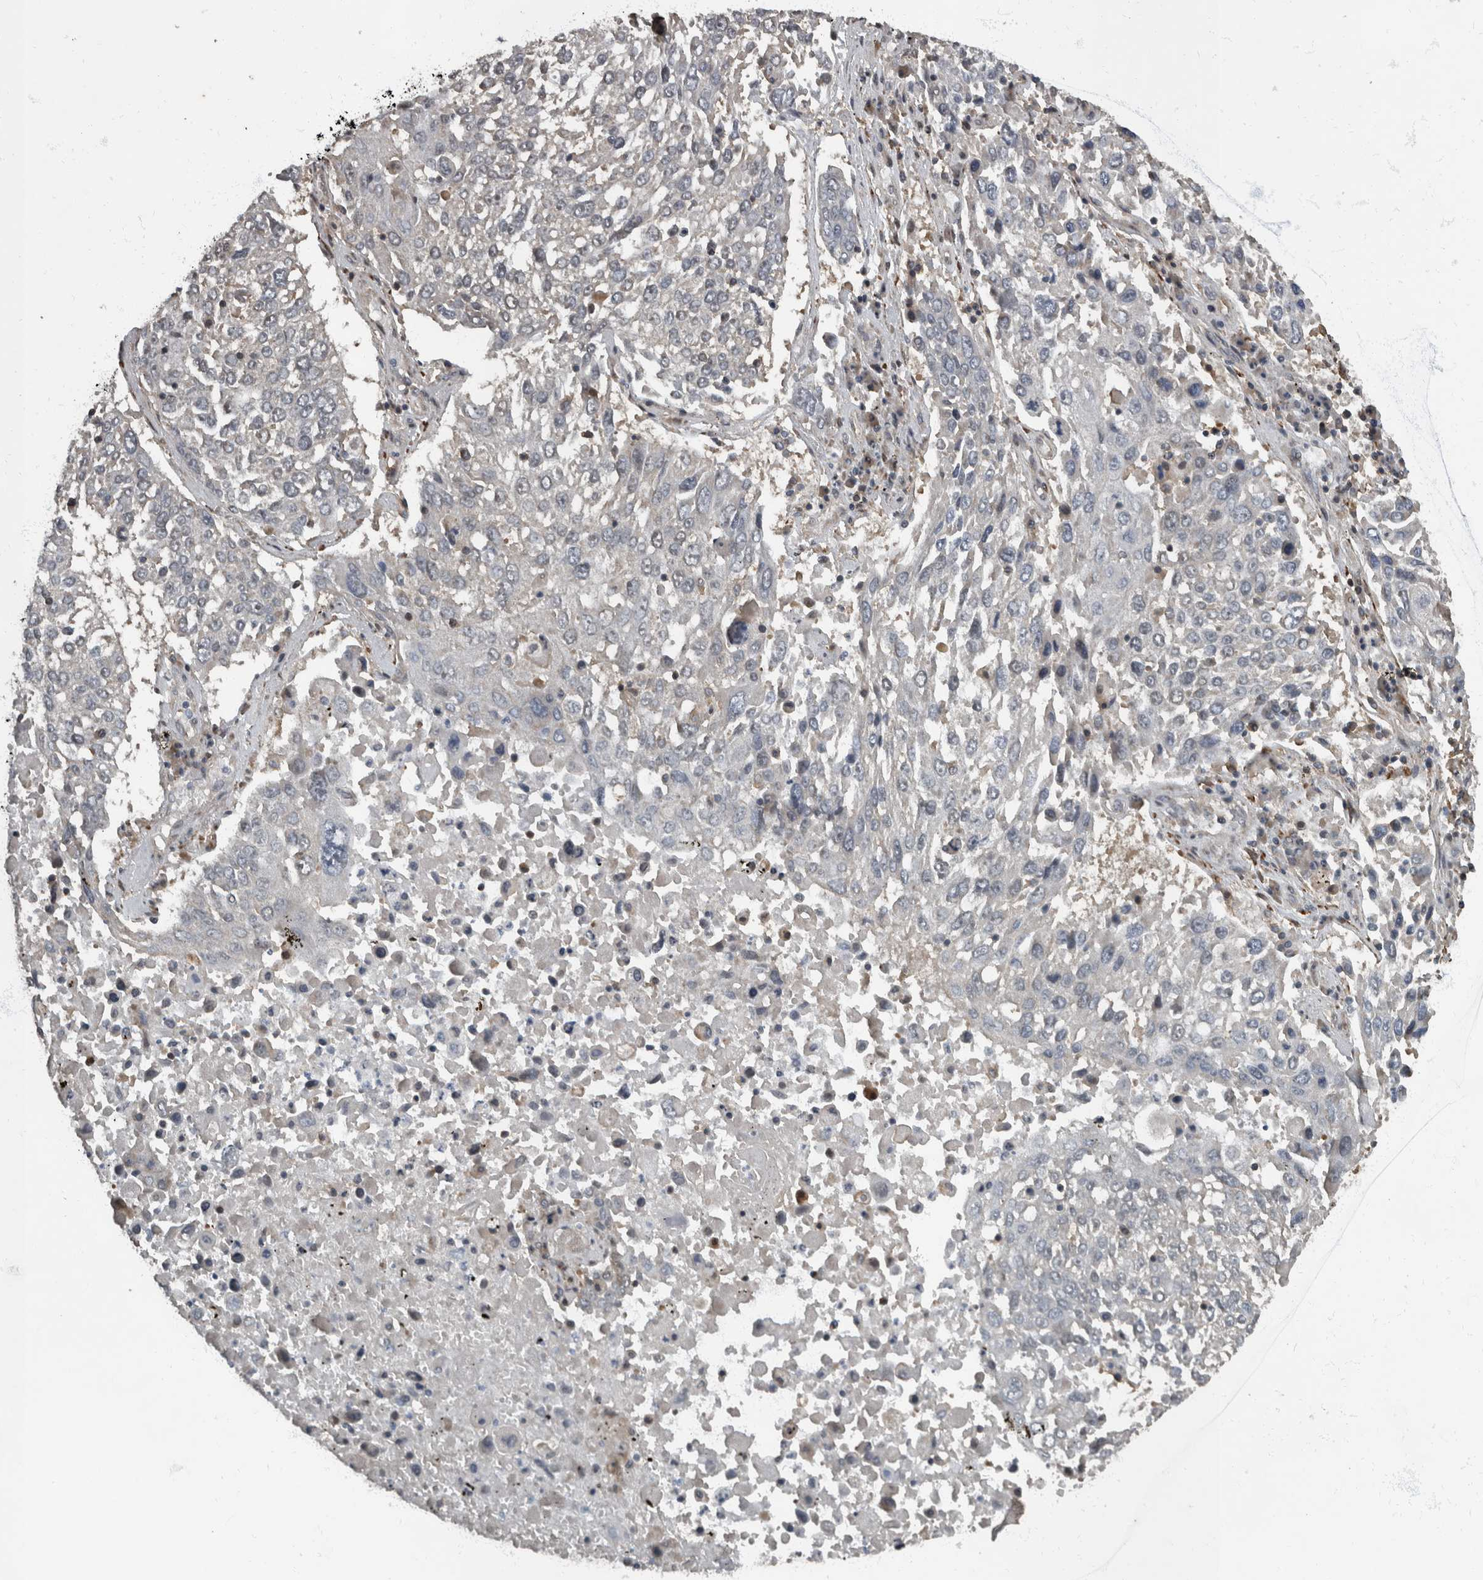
{"staining": {"intensity": "negative", "quantity": "none", "location": "none"}, "tissue": "lung cancer", "cell_type": "Tumor cells", "image_type": "cancer", "snomed": [{"axis": "morphology", "description": "Squamous cell carcinoma, NOS"}, {"axis": "topography", "description": "Lung"}], "caption": "Tumor cells show no significant positivity in lung cancer.", "gene": "RABGGTB", "patient": {"sex": "male", "age": 65}}